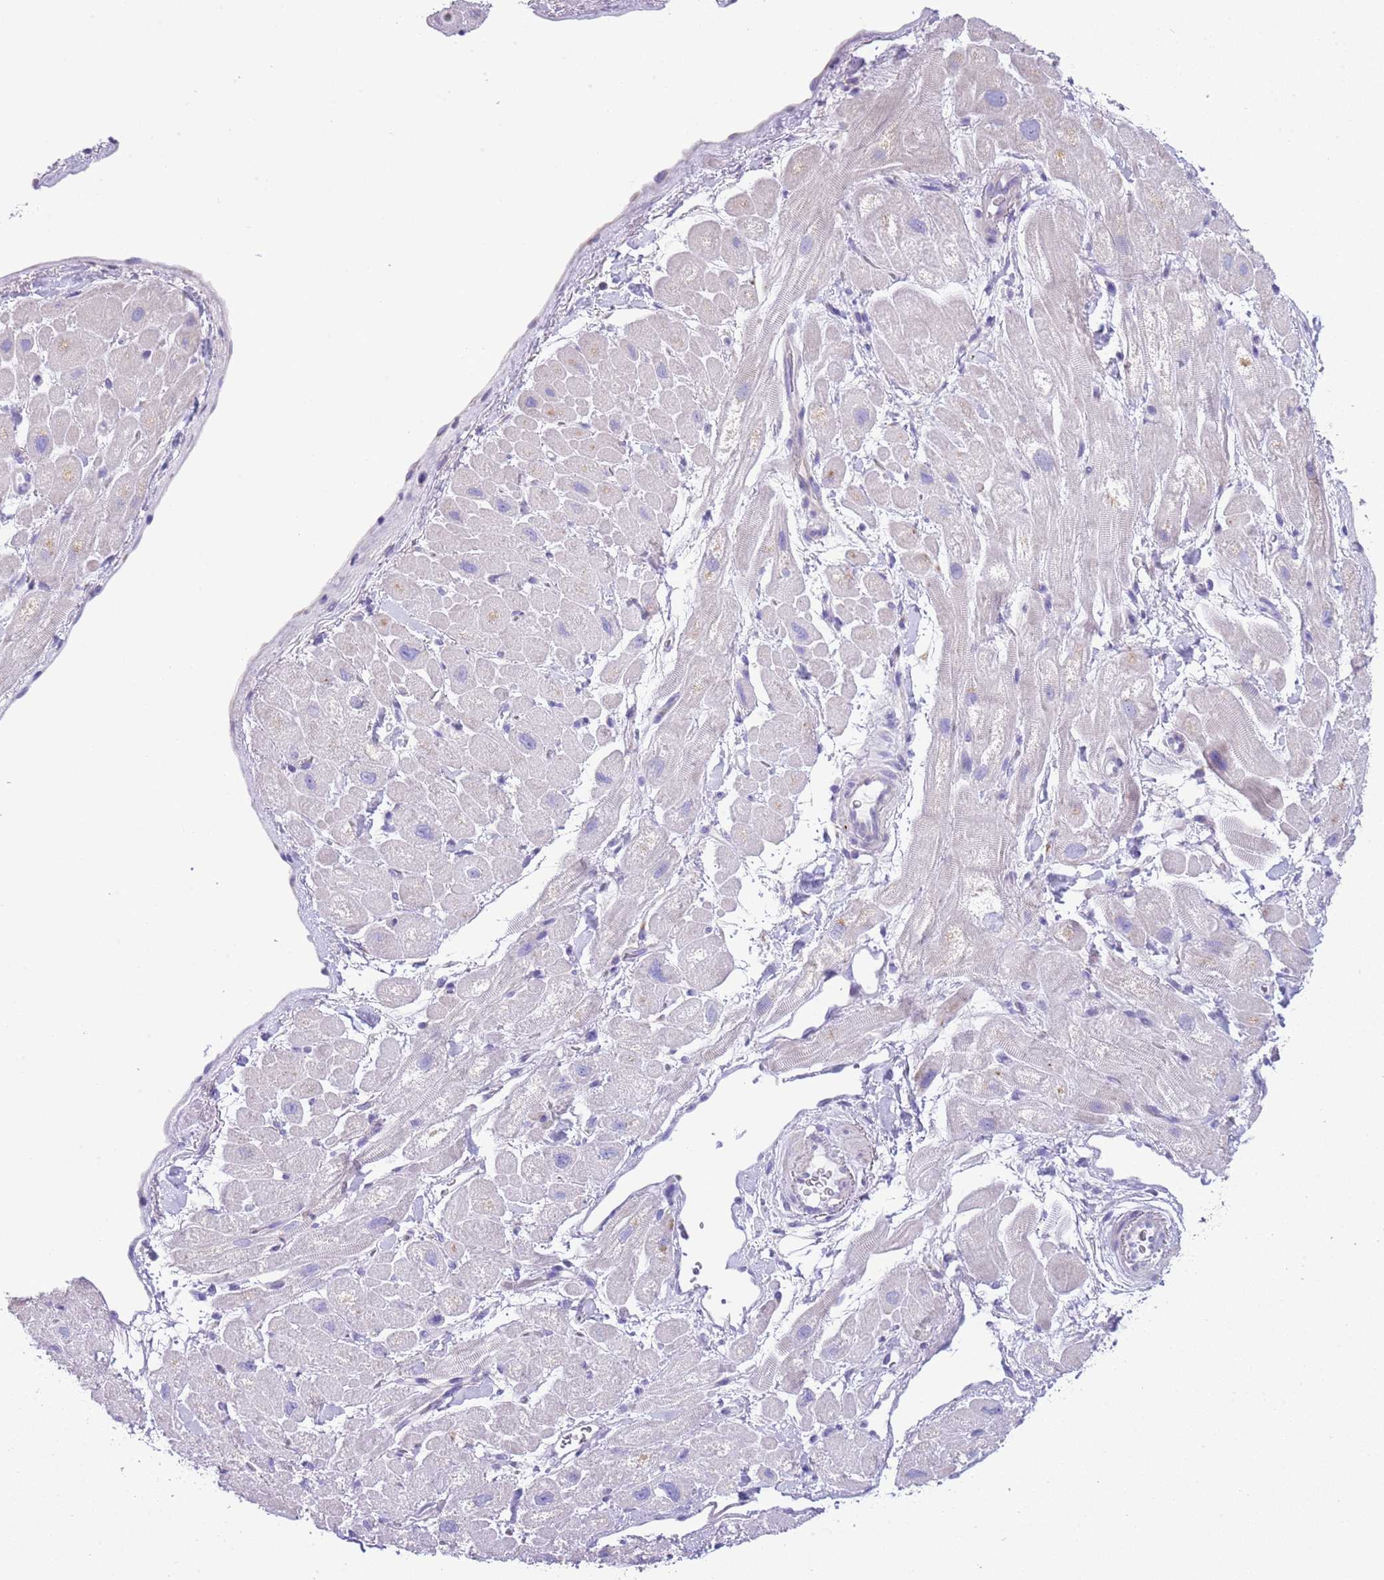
{"staining": {"intensity": "moderate", "quantity": "<25%", "location": "cytoplasmic/membranous"}, "tissue": "heart muscle", "cell_type": "Cardiomyocytes", "image_type": "normal", "snomed": [{"axis": "morphology", "description": "Normal tissue, NOS"}, {"axis": "topography", "description": "Heart"}], "caption": "A brown stain labels moderate cytoplasmic/membranous staining of a protein in cardiomyocytes of unremarkable heart muscle.", "gene": "ABHD17C", "patient": {"sex": "male", "age": 65}}